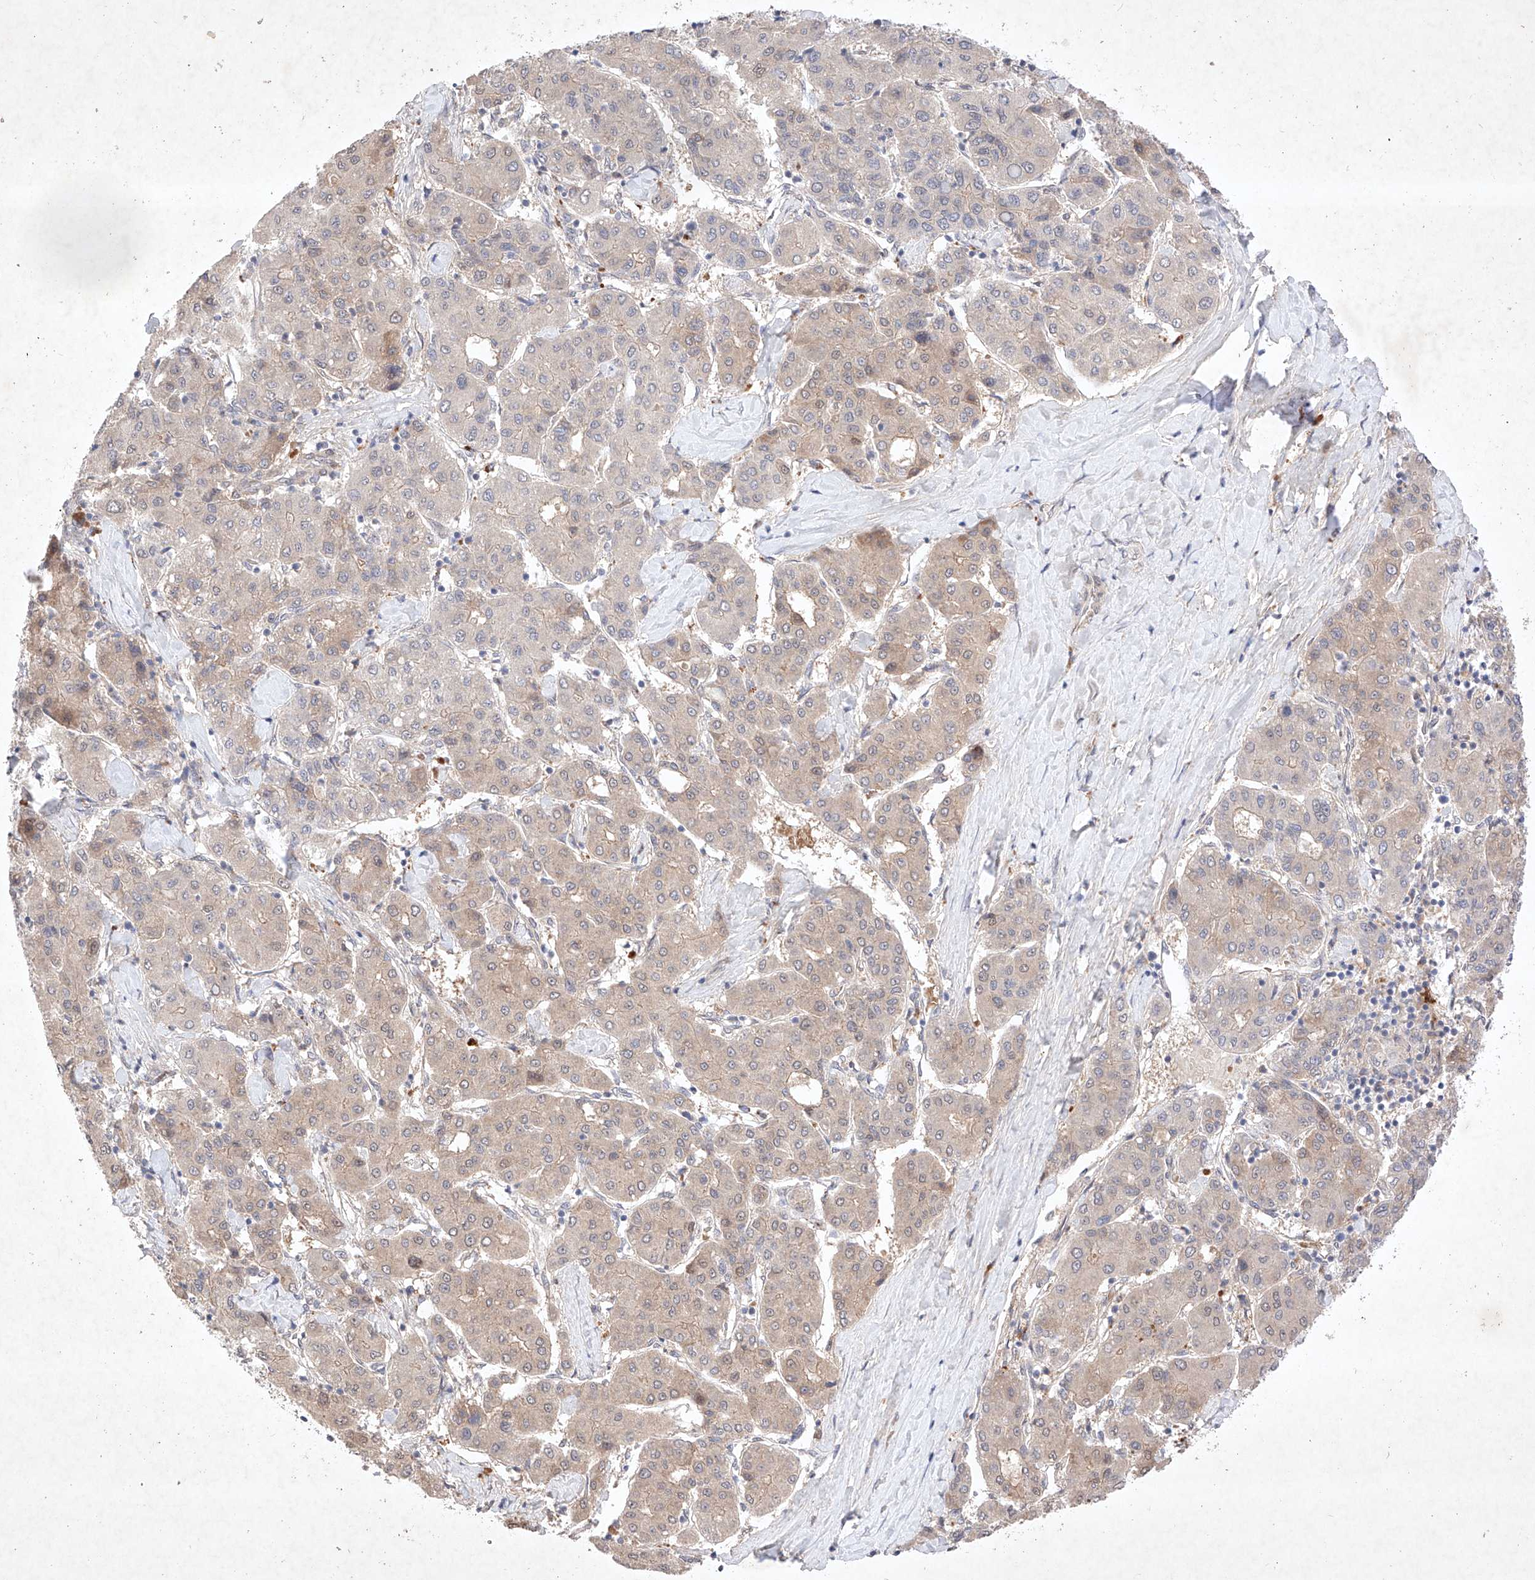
{"staining": {"intensity": "weak", "quantity": "<25%", "location": "cytoplasmic/membranous,nuclear"}, "tissue": "liver cancer", "cell_type": "Tumor cells", "image_type": "cancer", "snomed": [{"axis": "morphology", "description": "Carcinoma, Hepatocellular, NOS"}, {"axis": "topography", "description": "Liver"}], "caption": "The photomicrograph shows no significant expression in tumor cells of hepatocellular carcinoma (liver).", "gene": "ZNF124", "patient": {"sex": "male", "age": 65}}